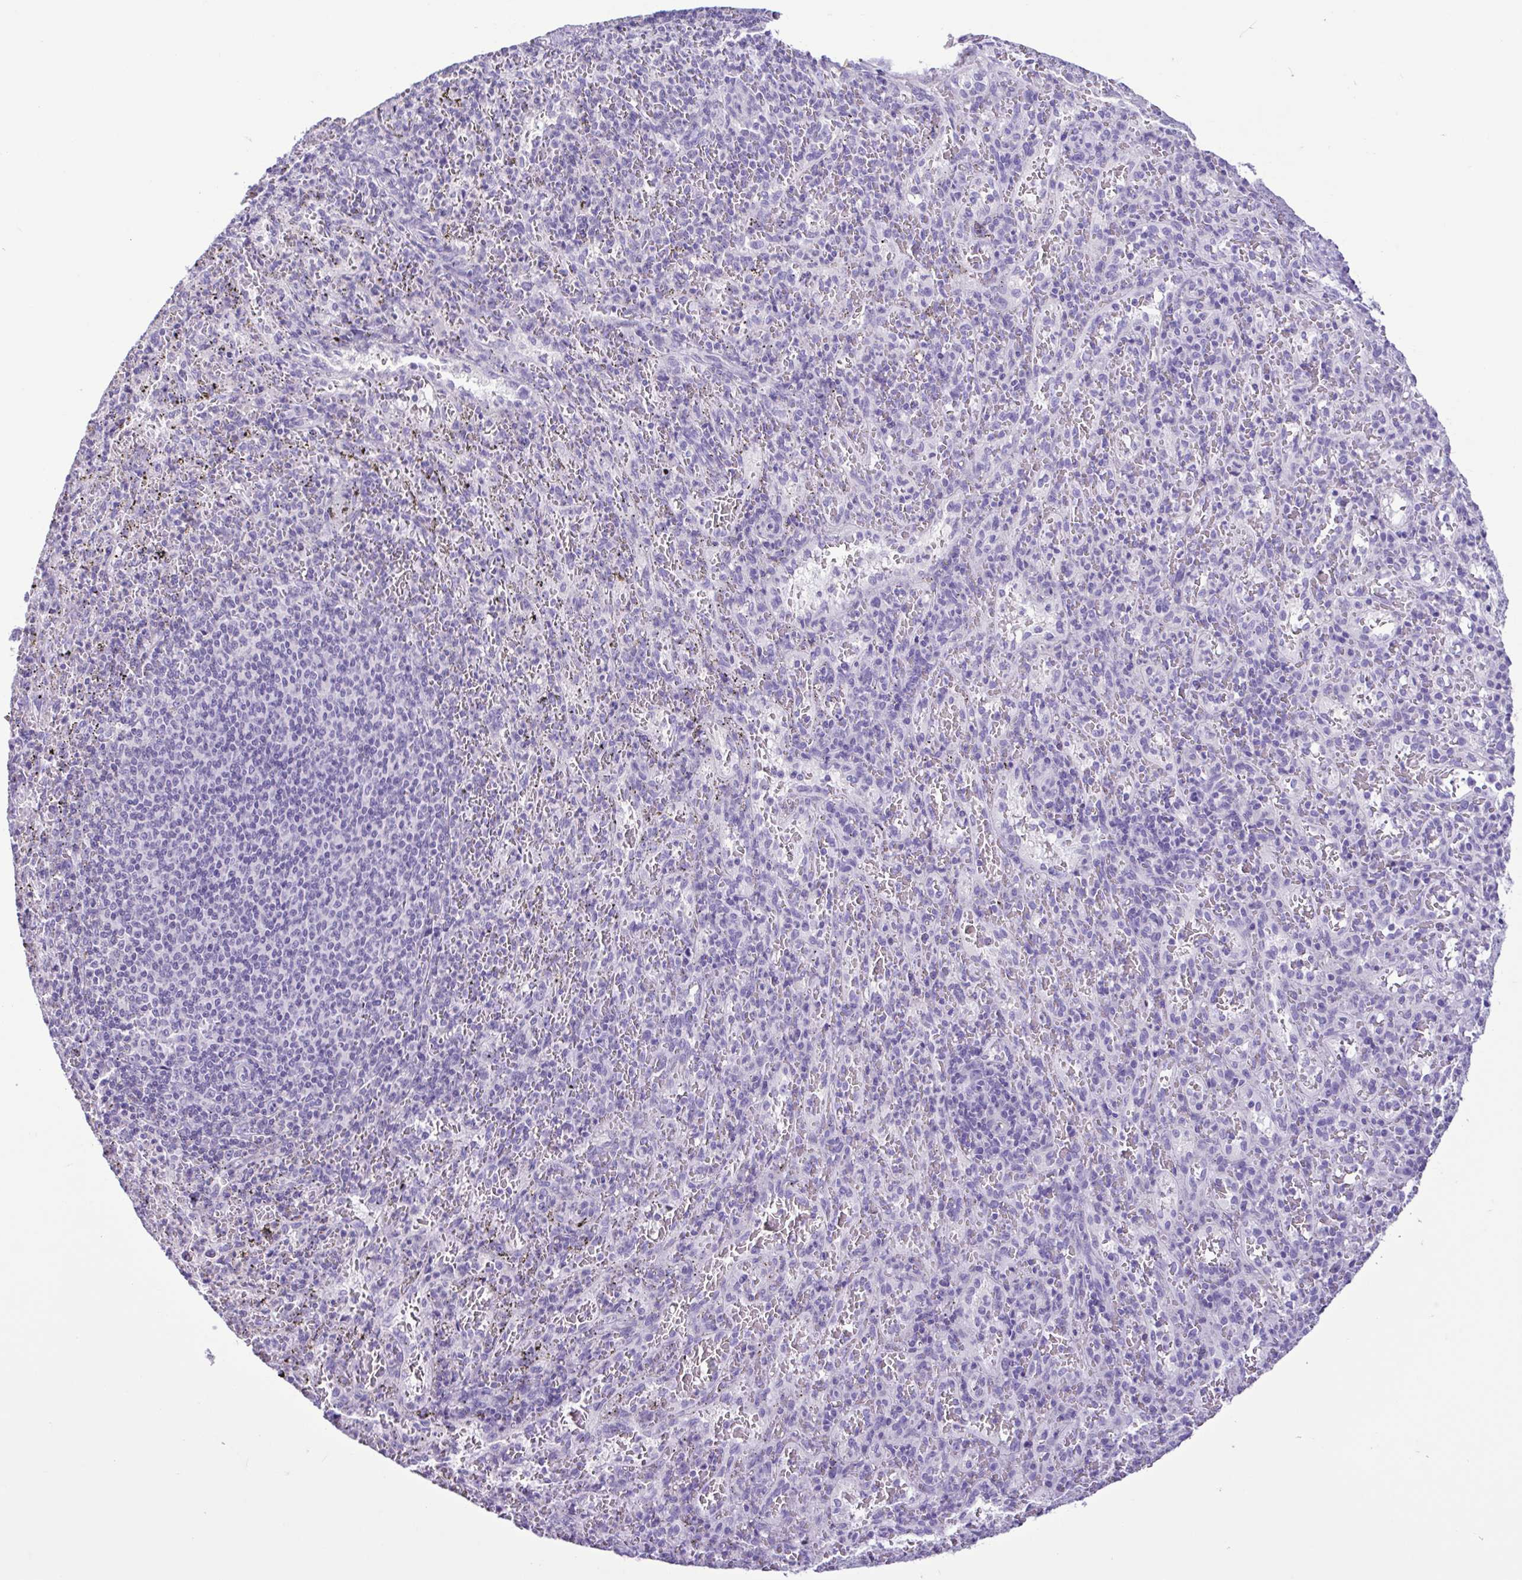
{"staining": {"intensity": "negative", "quantity": "none", "location": "none"}, "tissue": "spleen", "cell_type": "Cells in red pulp", "image_type": "normal", "snomed": [{"axis": "morphology", "description": "Normal tissue, NOS"}, {"axis": "topography", "description": "Spleen"}], "caption": "Immunohistochemistry micrograph of unremarkable human spleen stained for a protein (brown), which shows no positivity in cells in red pulp.", "gene": "CBY2", "patient": {"sex": "male", "age": 57}}